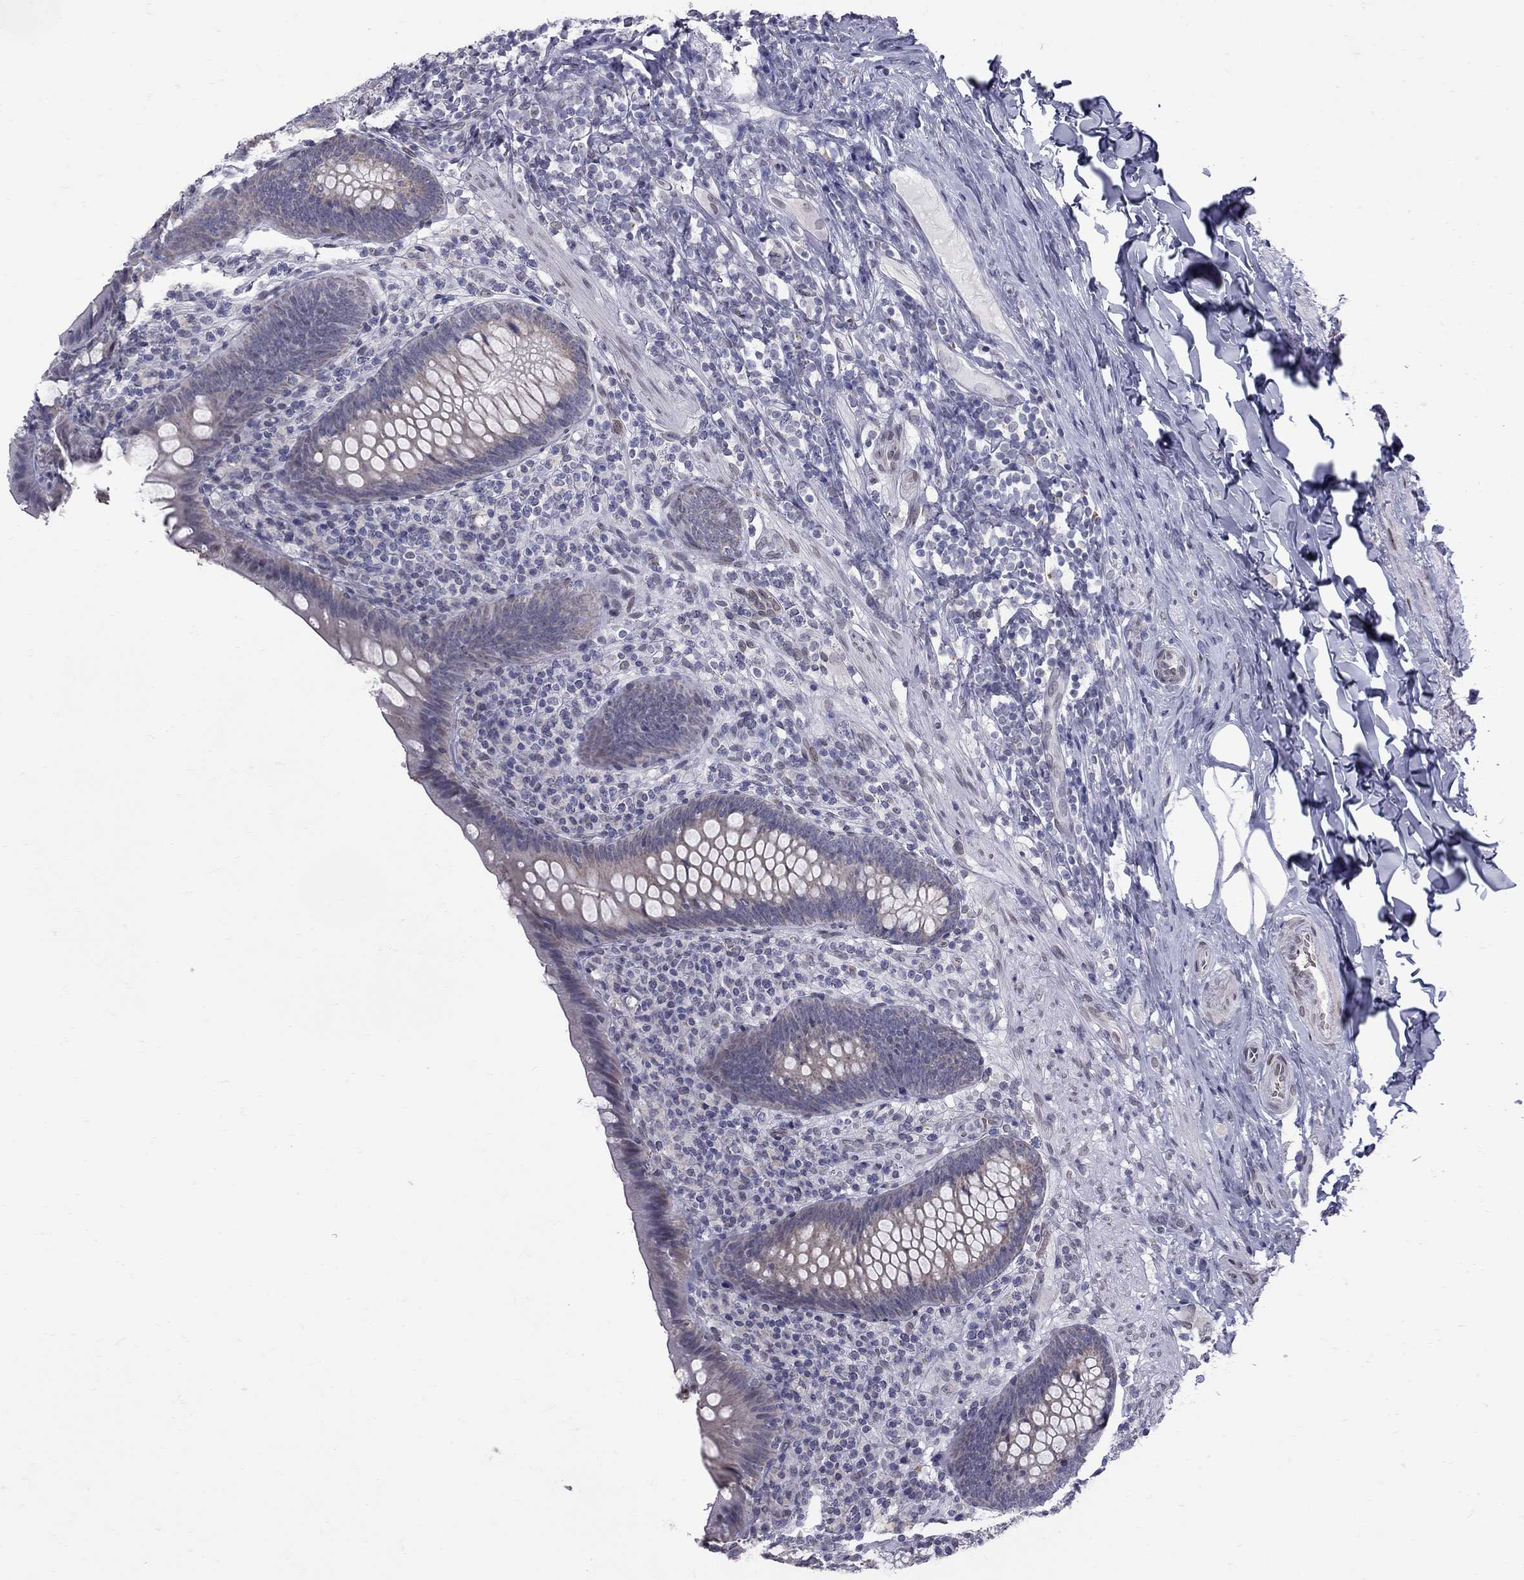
{"staining": {"intensity": "negative", "quantity": "none", "location": "none"}, "tissue": "appendix", "cell_type": "Glandular cells", "image_type": "normal", "snomed": [{"axis": "morphology", "description": "Normal tissue, NOS"}, {"axis": "topography", "description": "Appendix"}], "caption": "A high-resolution photomicrograph shows IHC staining of benign appendix, which reveals no significant staining in glandular cells.", "gene": "CLTCL1", "patient": {"sex": "male", "age": 47}}